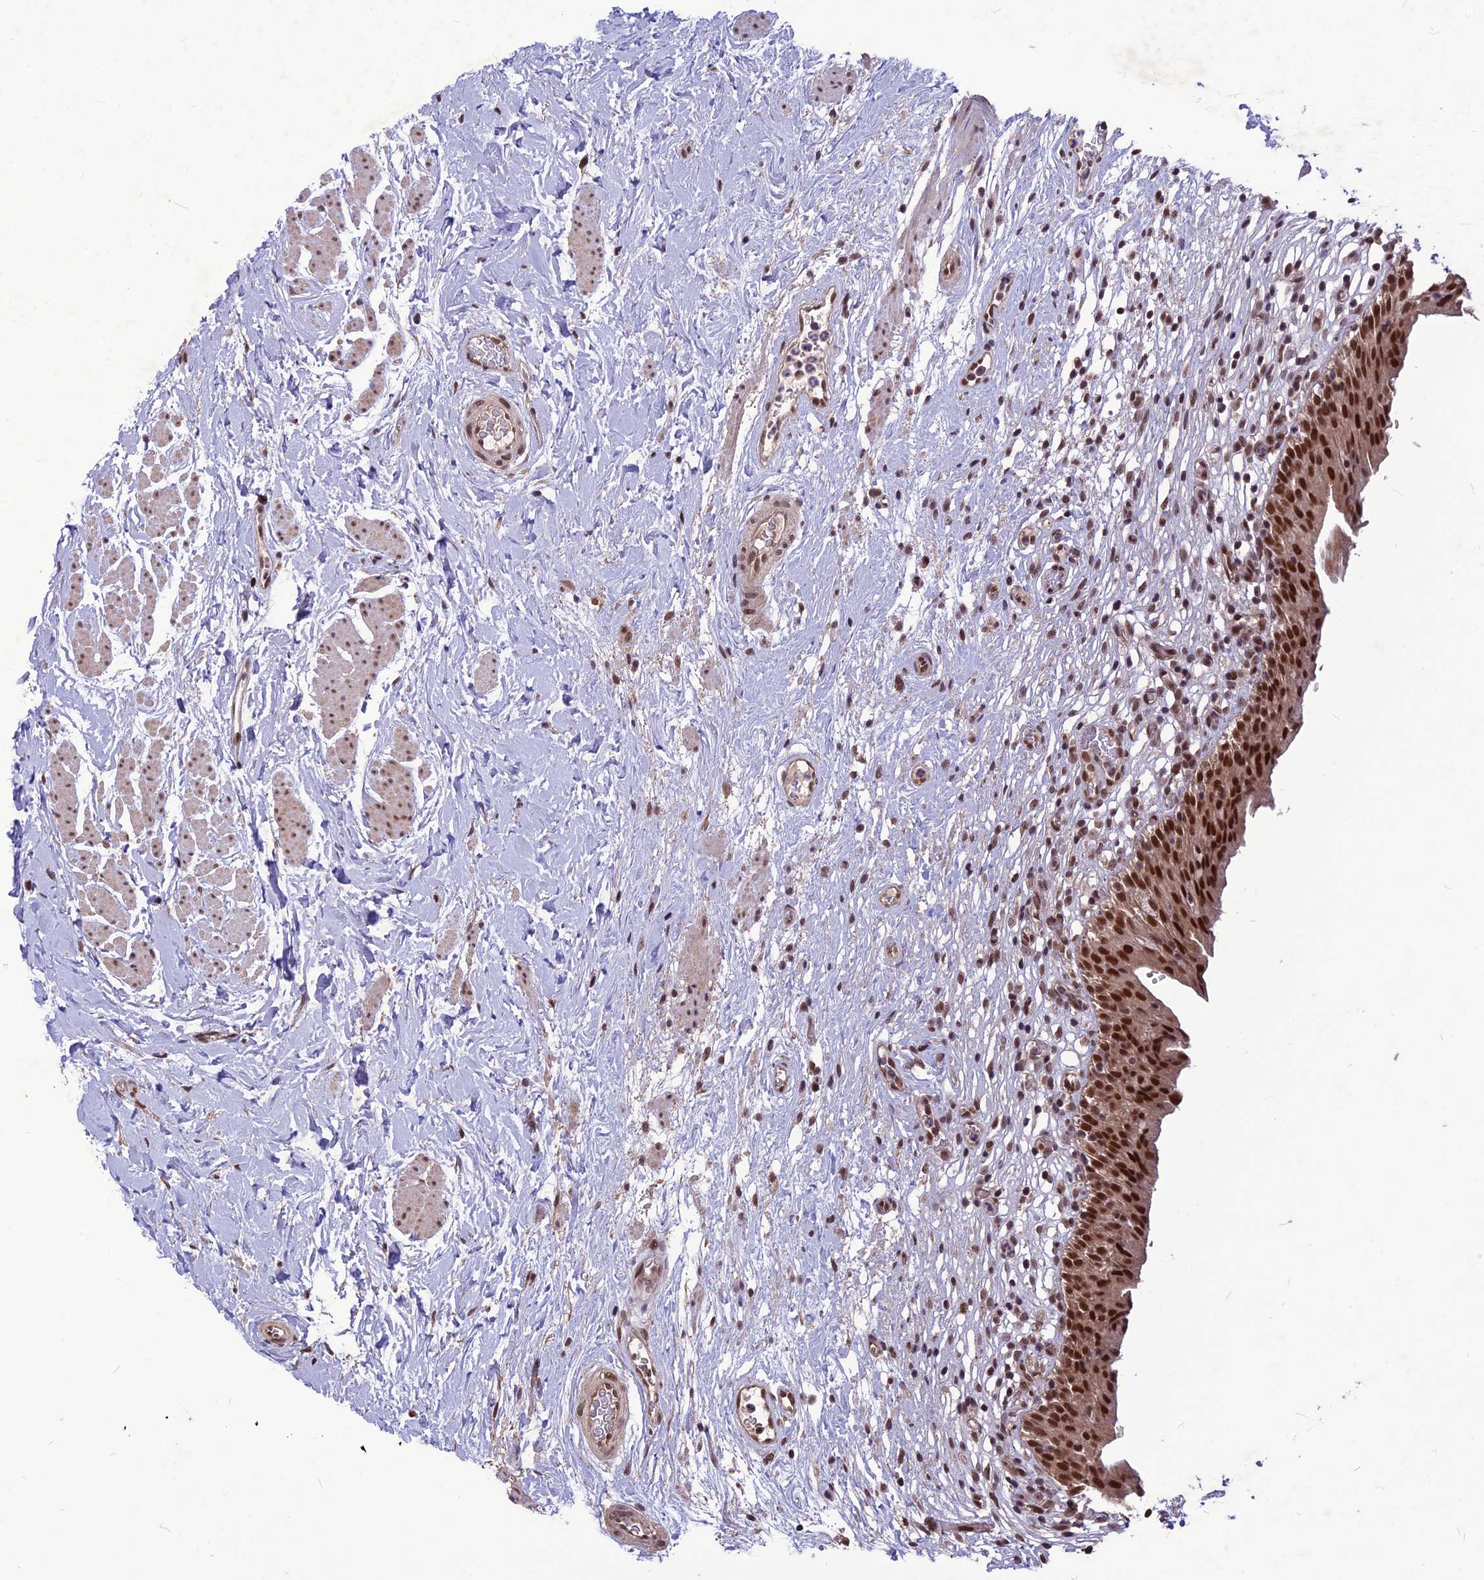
{"staining": {"intensity": "strong", "quantity": ">75%", "location": "nuclear"}, "tissue": "urinary bladder", "cell_type": "Urothelial cells", "image_type": "normal", "snomed": [{"axis": "morphology", "description": "Normal tissue, NOS"}, {"axis": "morphology", "description": "Inflammation, NOS"}, {"axis": "topography", "description": "Urinary bladder"}], "caption": "IHC (DAB) staining of unremarkable urinary bladder reveals strong nuclear protein expression in about >75% of urothelial cells.", "gene": "DIS3", "patient": {"sex": "male", "age": 63}}